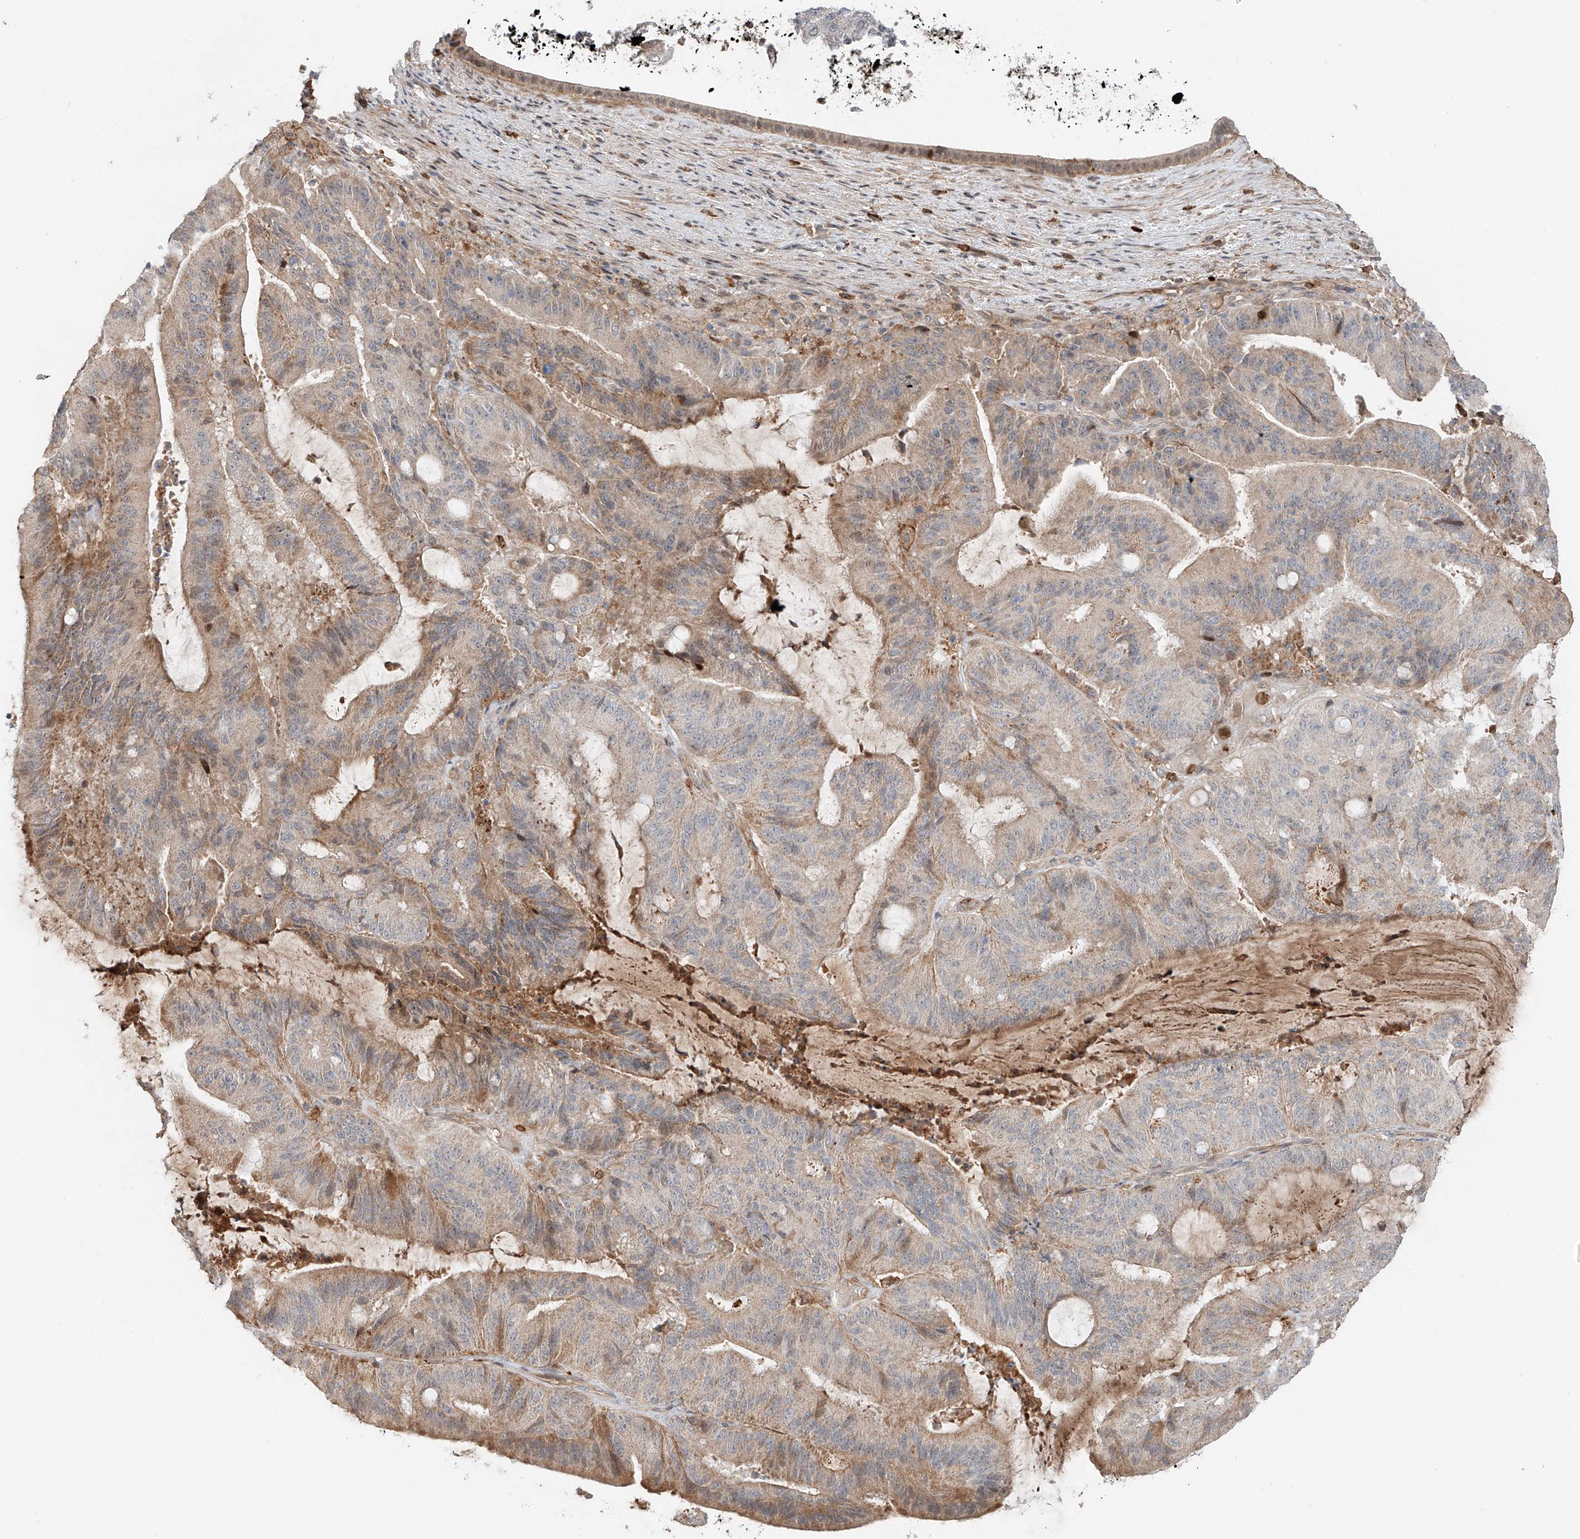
{"staining": {"intensity": "weak", "quantity": "25%-75%", "location": "cytoplasmic/membranous"}, "tissue": "liver cancer", "cell_type": "Tumor cells", "image_type": "cancer", "snomed": [{"axis": "morphology", "description": "Normal tissue, NOS"}, {"axis": "morphology", "description": "Cholangiocarcinoma"}, {"axis": "topography", "description": "Liver"}, {"axis": "topography", "description": "Peripheral nerve tissue"}], "caption": "The image exhibits a brown stain indicating the presence of a protein in the cytoplasmic/membranous of tumor cells in liver cancer.", "gene": "CEP162", "patient": {"sex": "female", "age": 73}}